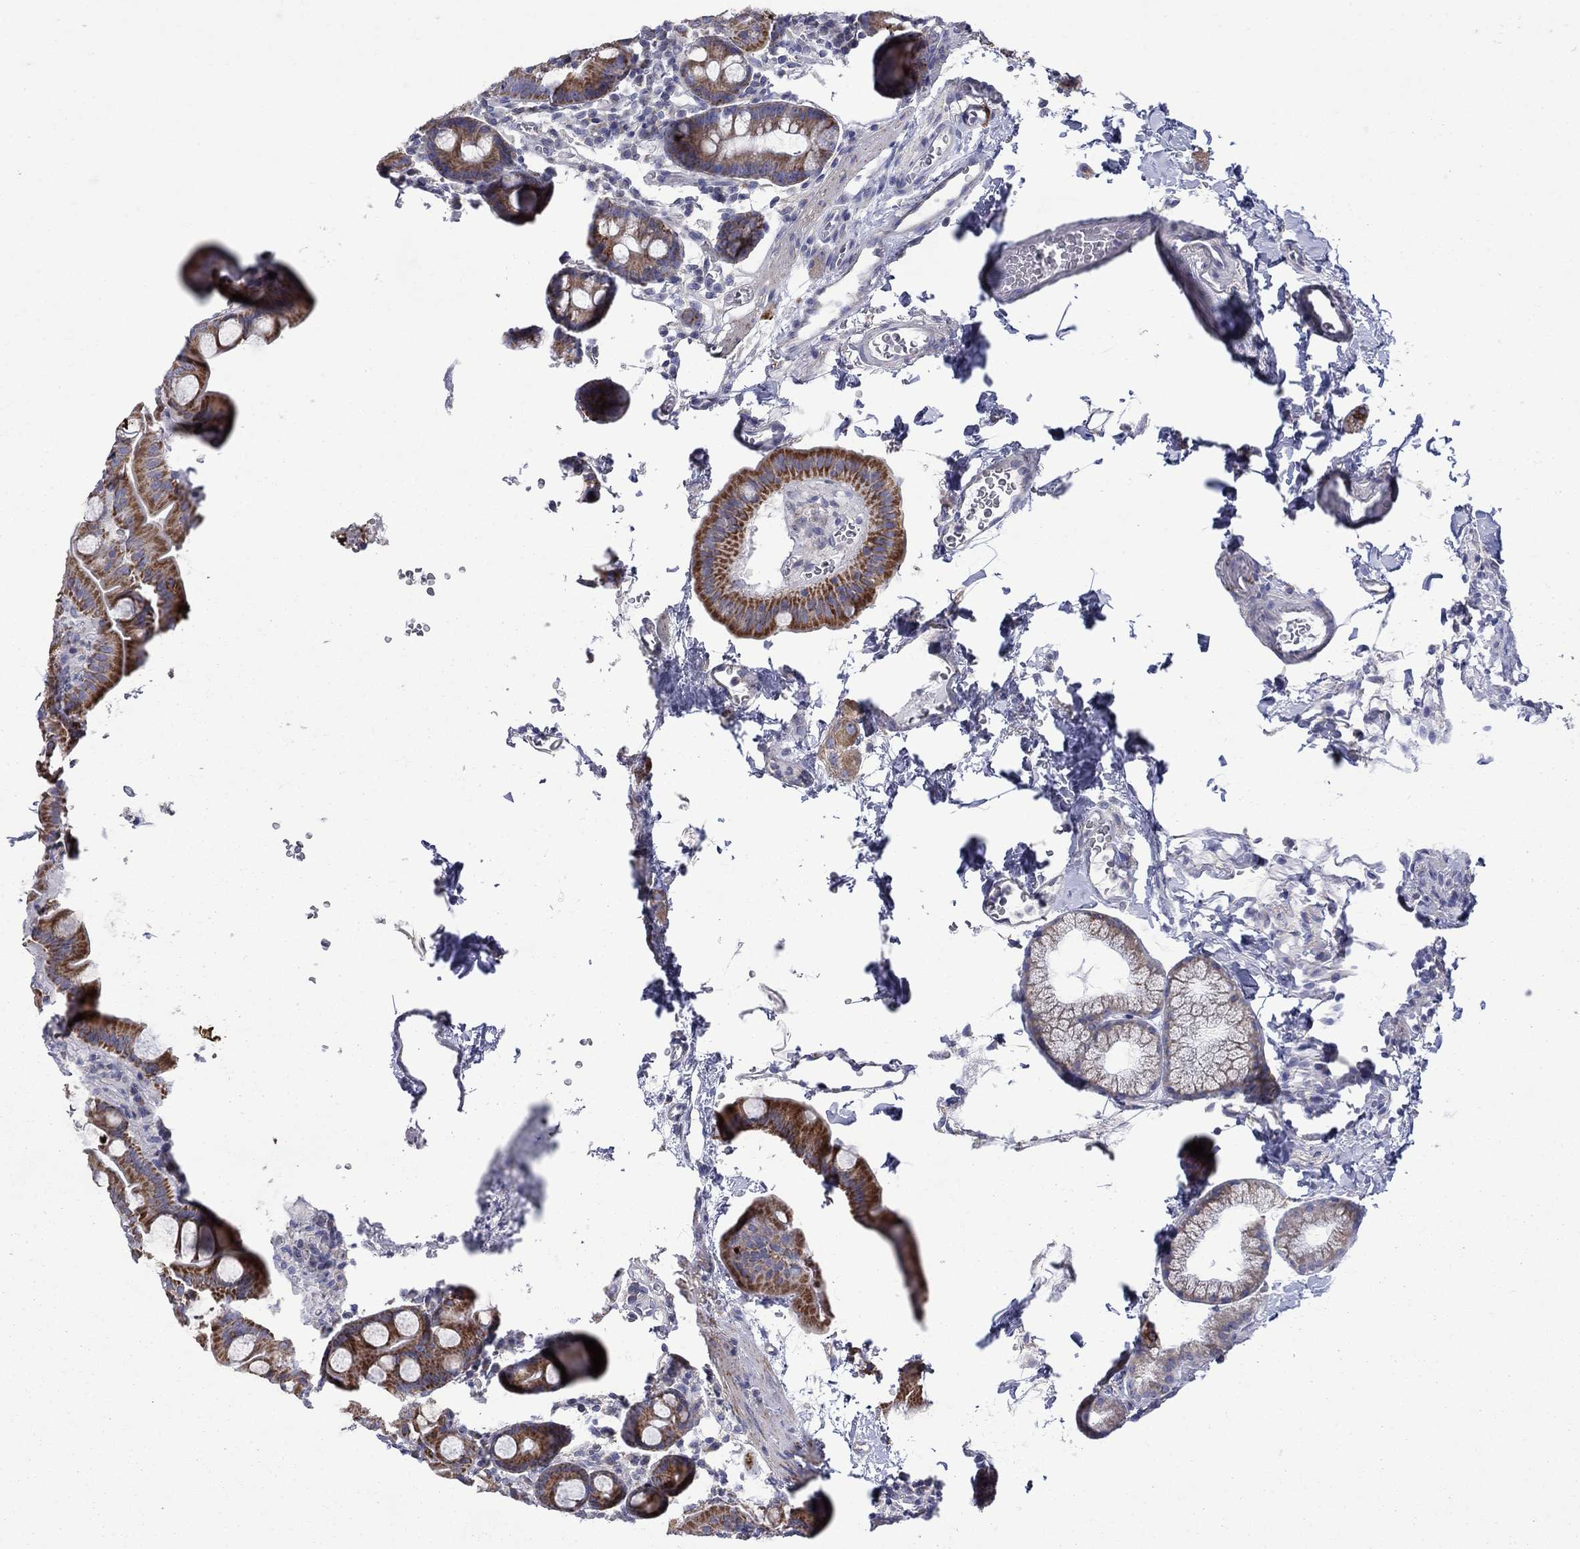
{"staining": {"intensity": "strong", "quantity": ">75%", "location": "cytoplasmic/membranous"}, "tissue": "duodenum", "cell_type": "Glandular cells", "image_type": "normal", "snomed": [{"axis": "morphology", "description": "Normal tissue, NOS"}, {"axis": "topography", "description": "Duodenum"}], "caption": "The histopathology image shows a brown stain indicating the presence of a protein in the cytoplasmic/membranous of glandular cells in duodenum.", "gene": "CISD1", "patient": {"sex": "male", "age": 59}}